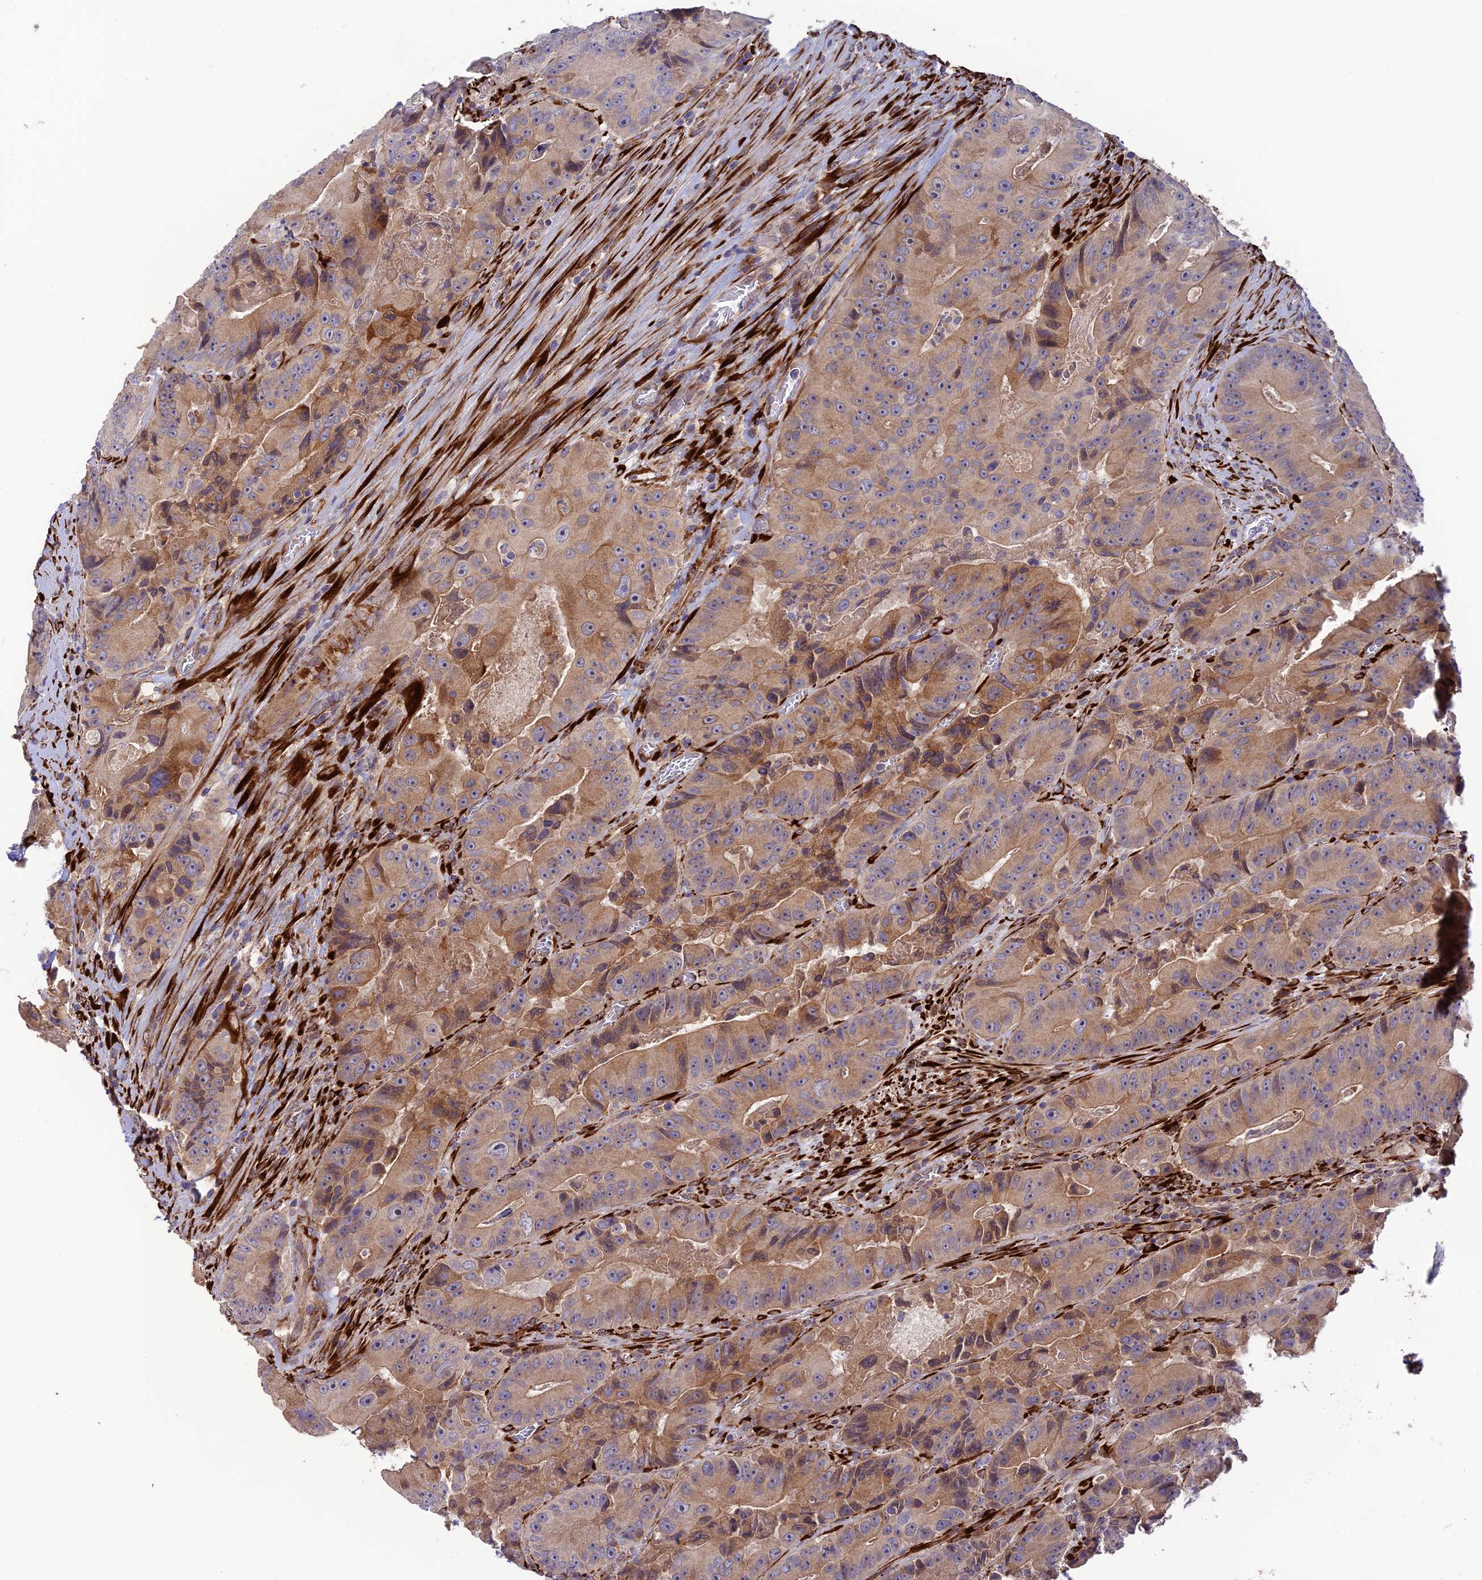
{"staining": {"intensity": "moderate", "quantity": ">75%", "location": "cytoplasmic/membranous"}, "tissue": "colorectal cancer", "cell_type": "Tumor cells", "image_type": "cancer", "snomed": [{"axis": "morphology", "description": "Adenocarcinoma, NOS"}, {"axis": "topography", "description": "Colon"}], "caption": "Colorectal cancer (adenocarcinoma) stained with a brown dye exhibits moderate cytoplasmic/membranous positive staining in about >75% of tumor cells.", "gene": "P3H3", "patient": {"sex": "female", "age": 86}}